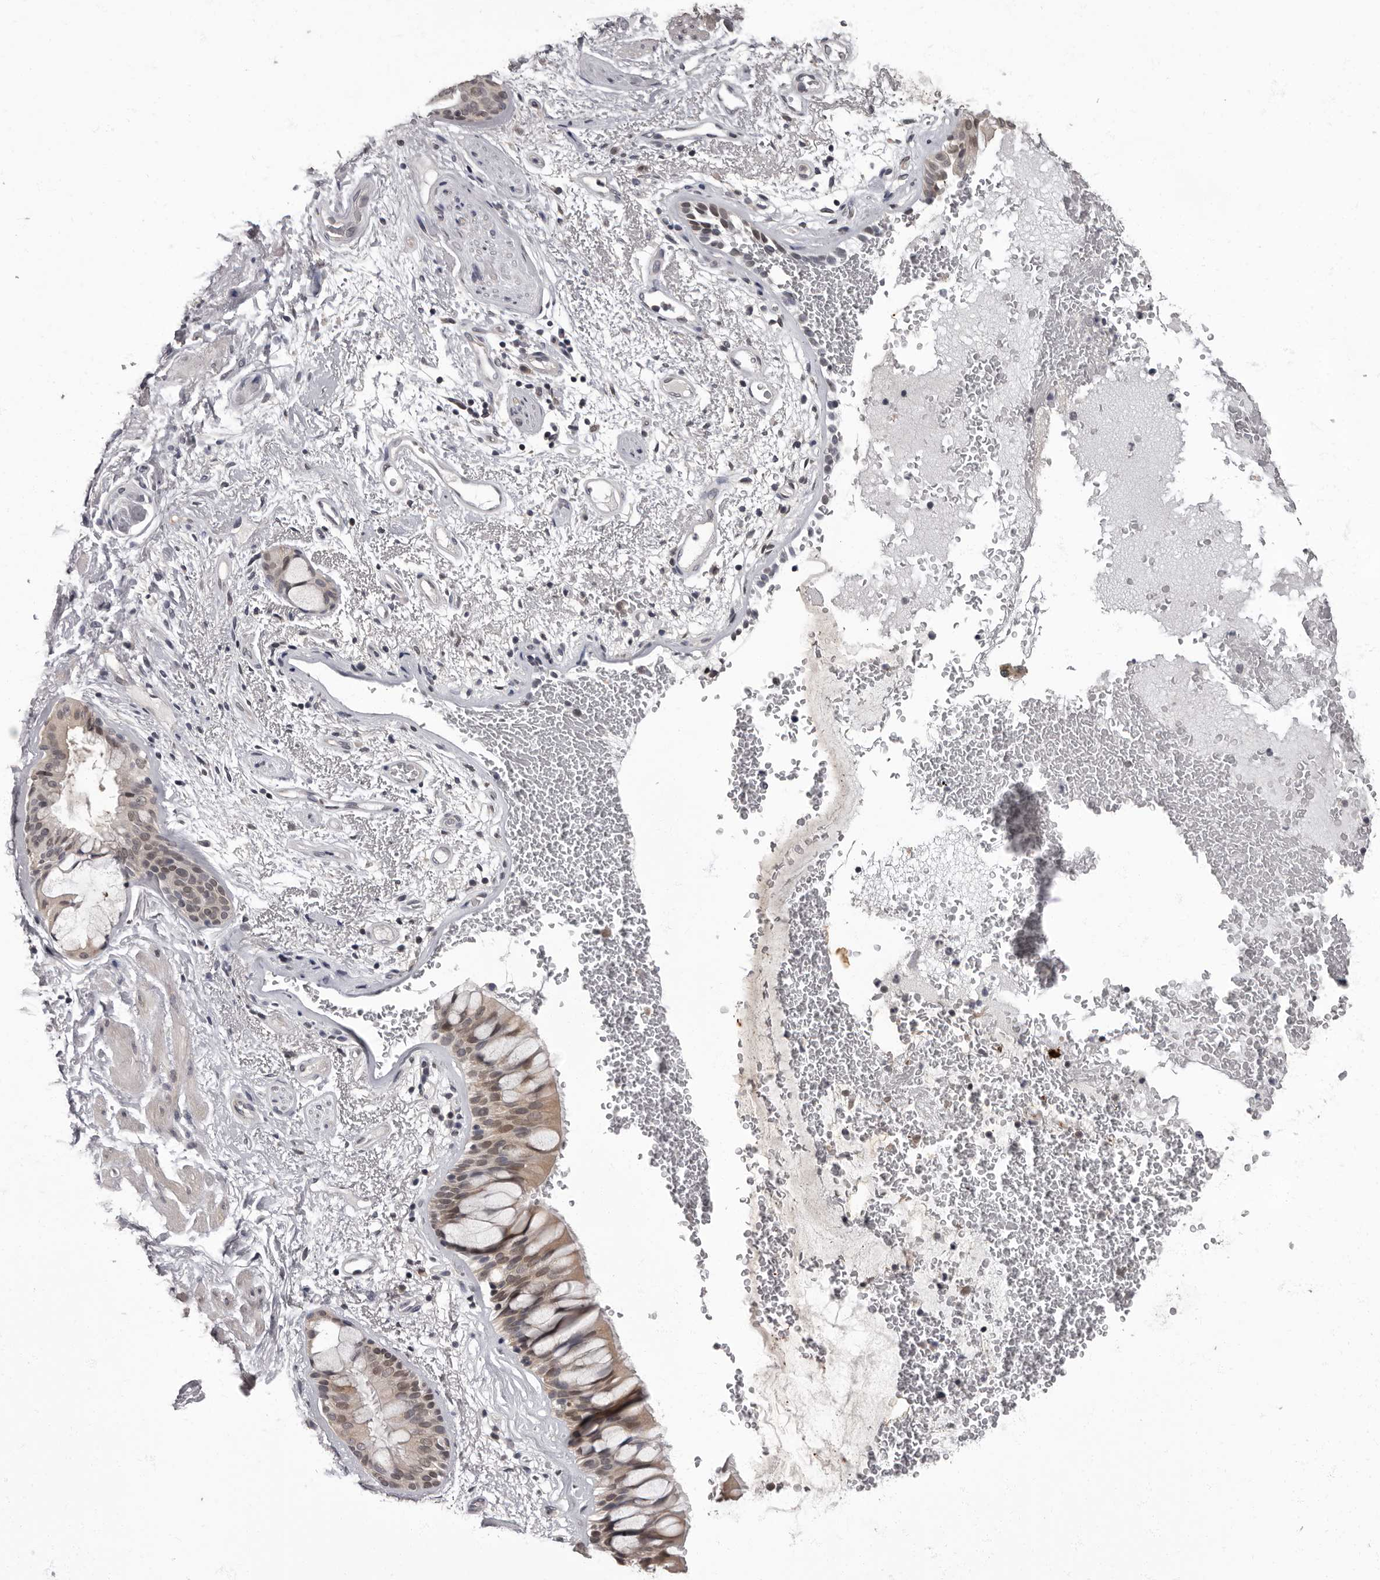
{"staining": {"intensity": "moderate", "quantity": "25%-75%", "location": "nuclear"}, "tissue": "bronchus", "cell_type": "Respiratory epithelial cells", "image_type": "normal", "snomed": [{"axis": "morphology", "description": "Normal tissue, NOS"}, {"axis": "morphology", "description": "Squamous cell carcinoma, NOS"}, {"axis": "topography", "description": "Lymph node"}, {"axis": "topography", "description": "Bronchus"}, {"axis": "topography", "description": "Lung"}], "caption": "The histopathology image shows staining of benign bronchus, revealing moderate nuclear protein positivity (brown color) within respiratory epithelial cells.", "gene": "C1orf50", "patient": {"sex": "male", "age": 66}}